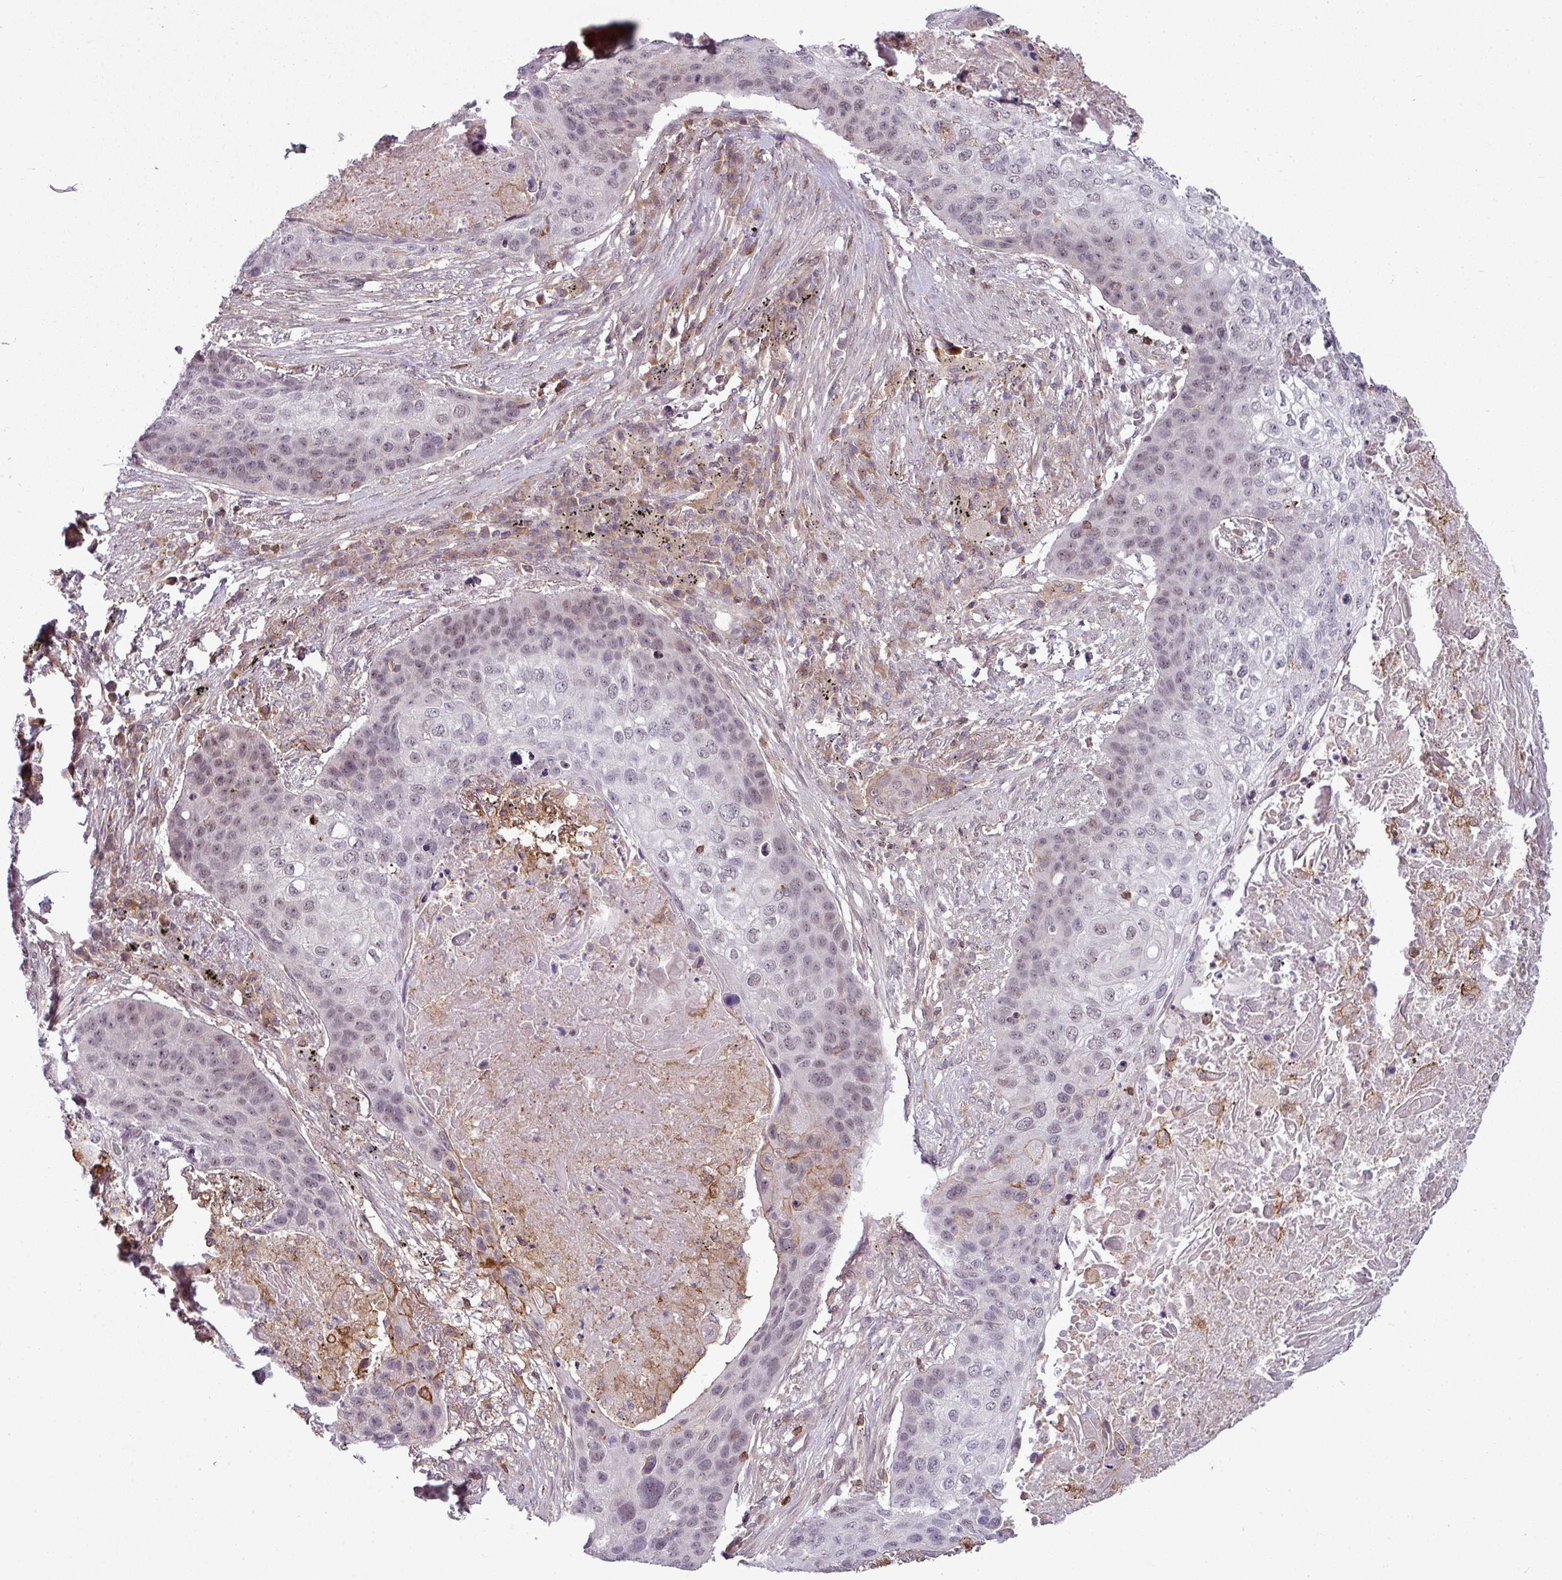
{"staining": {"intensity": "weak", "quantity": "<25%", "location": "nuclear"}, "tissue": "lung cancer", "cell_type": "Tumor cells", "image_type": "cancer", "snomed": [{"axis": "morphology", "description": "Squamous cell carcinoma, NOS"}, {"axis": "topography", "description": "Lung"}], "caption": "The micrograph exhibits no significant expression in tumor cells of lung cancer.", "gene": "ZC2HC1C", "patient": {"sex": "female", "age": 63}}